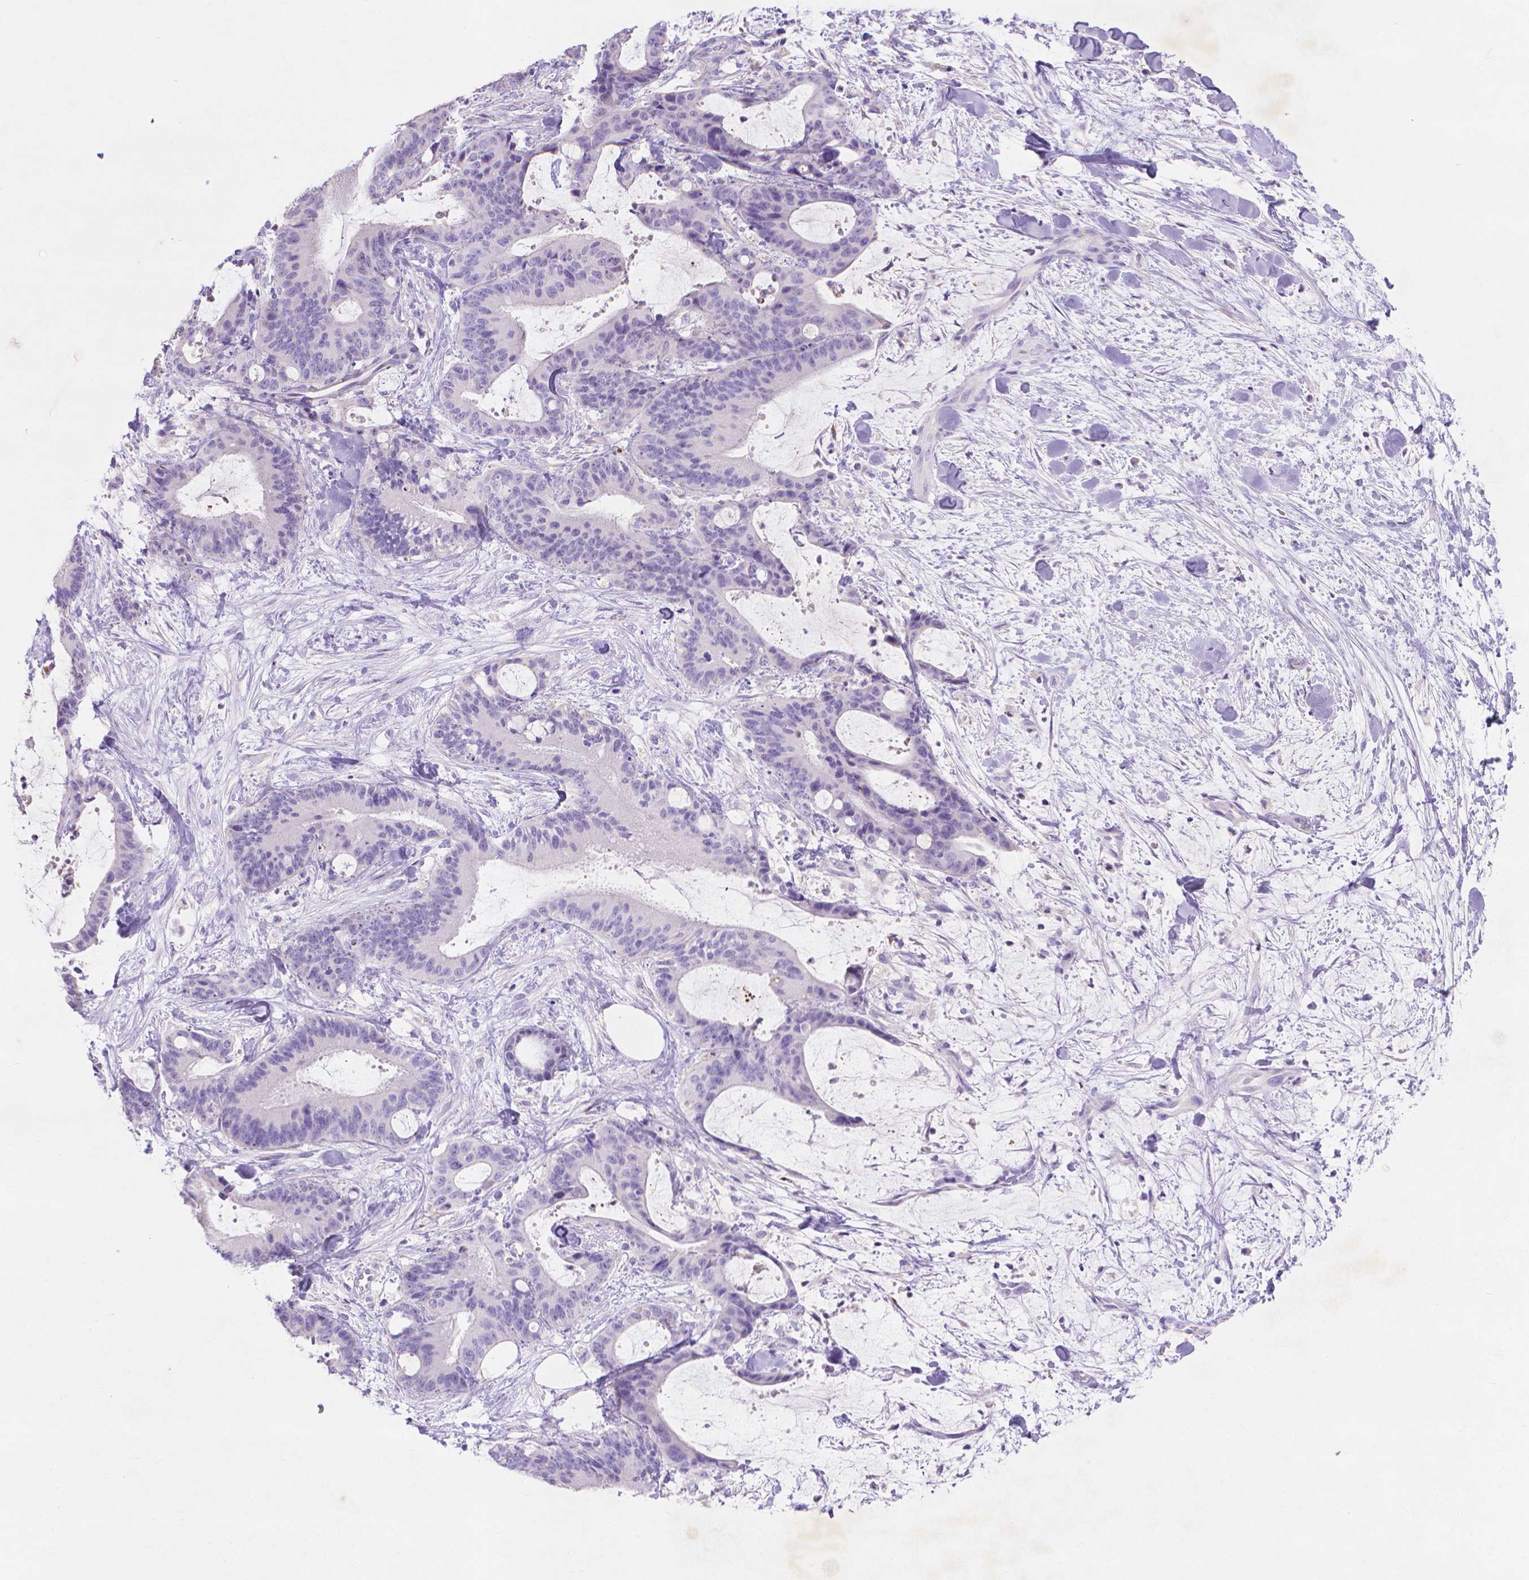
{"staining": {"intensity": "negative", "quantity": "none", "location": "none"}, "tissue": "liver cancer", "cell_type": "Tumor cells", "image_type": "cancer", "snomed": [{"axis": "morphology", "description": "Cholangiocarcinoma"}, {"axis": "topography", "description": "Liver"}], "caption": "This is an immunohistochemistry photomicrograph of human cholangiocarcinoma (liver). There is no staining in tumor cells.", "gene": "MMP11", "patient": {"sex": "female", "age": 73}}